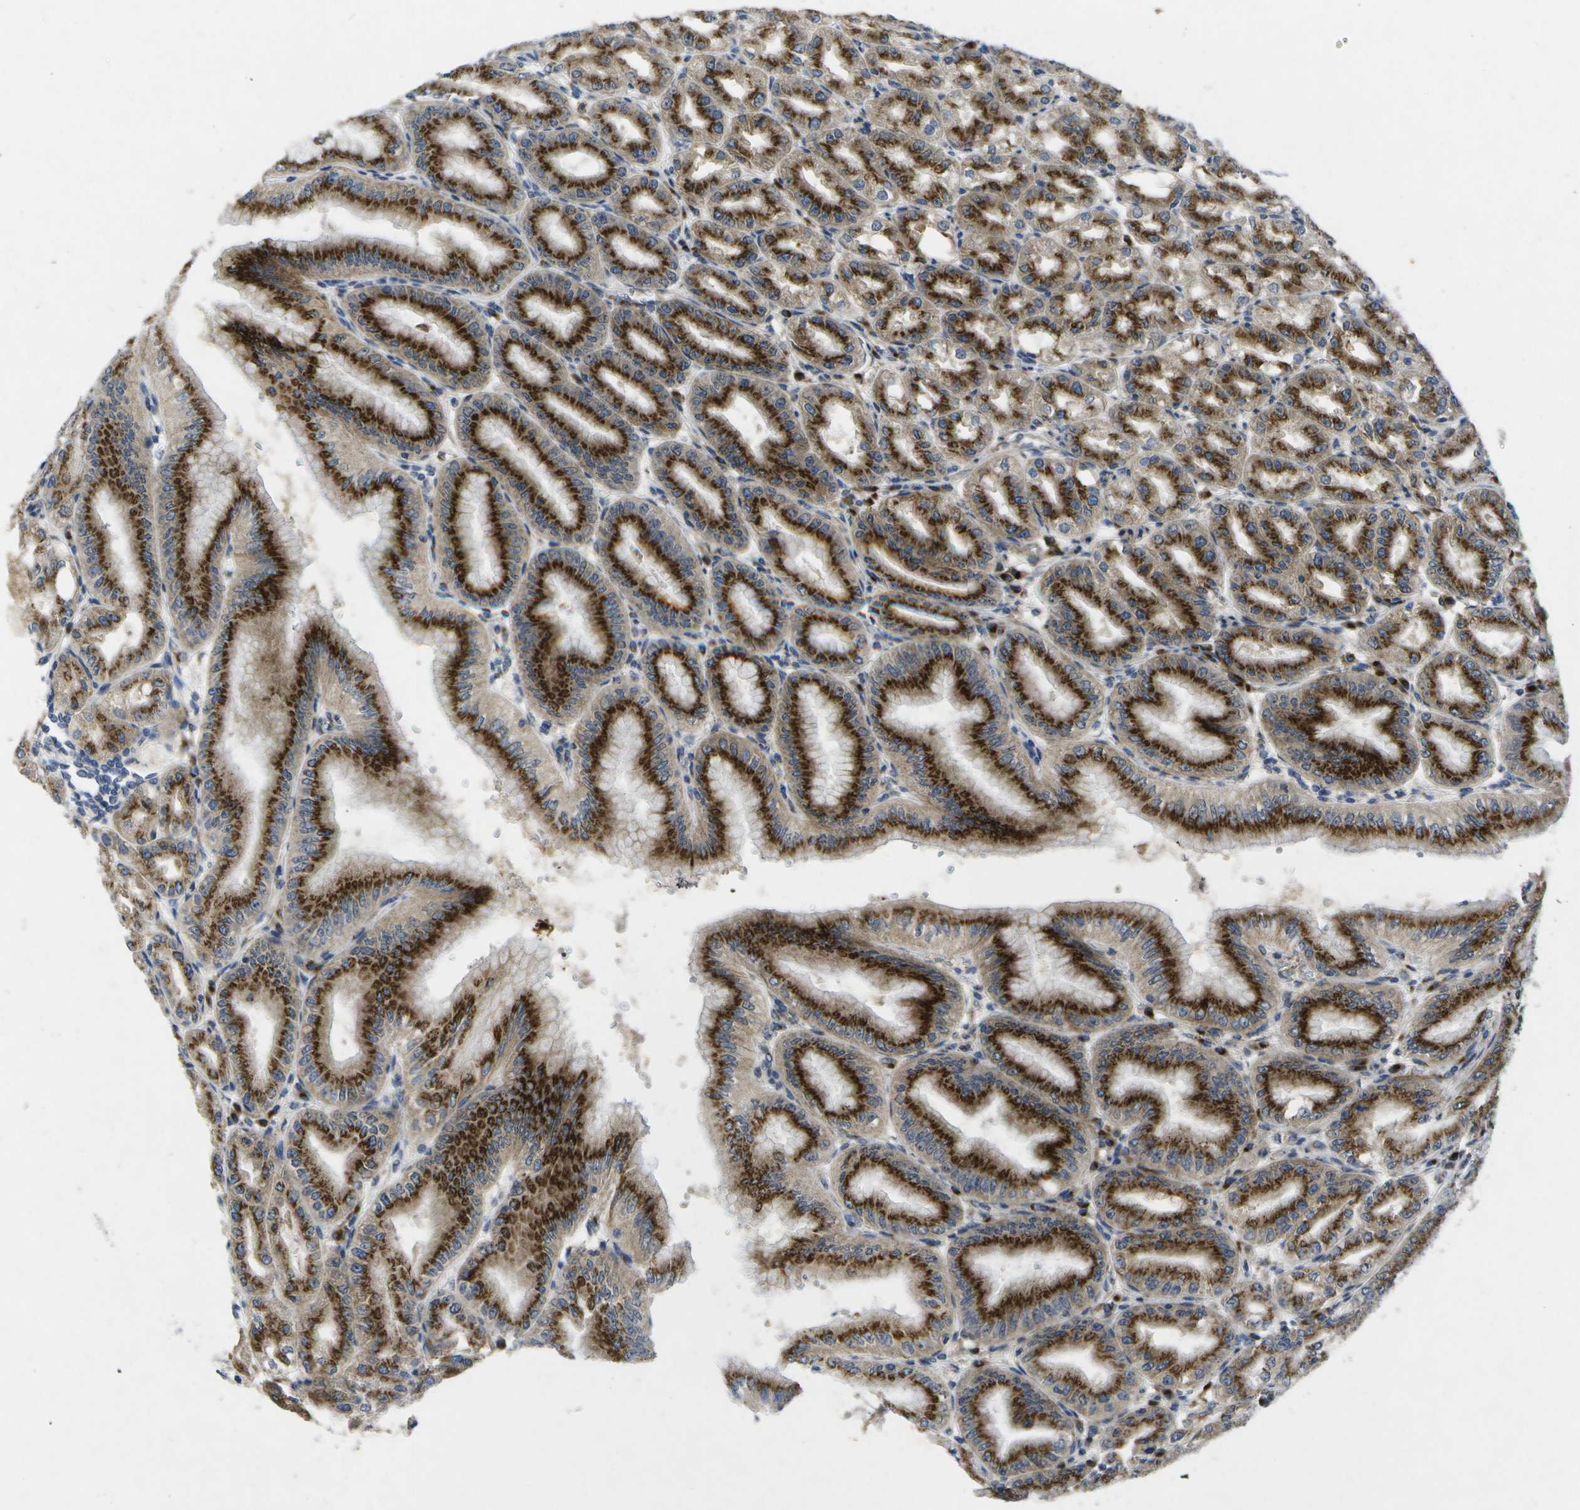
{"staining": {"intensity": "strong", "quantity": ">75%", "location": "cytoplasmic/membranous"}, "tissue": "stomach", "cell_type": "Glandular cells", "image_type": "normal", "snomed": [{"axis": "morphology", "description": "Normal tissue, NOS"}, {"axis": "topography", "description": "Stomach, lower"}], "caption": "Immunohistochemistry (IHC) image of unremarkable human stomach stained for a protein (brown), which shows high levels of strong cytoplasmic/membranous positivity in approximately >75% of glandular cells.", "gene": "KDELR1", "patient": {"sex": "male", "age": 71}}